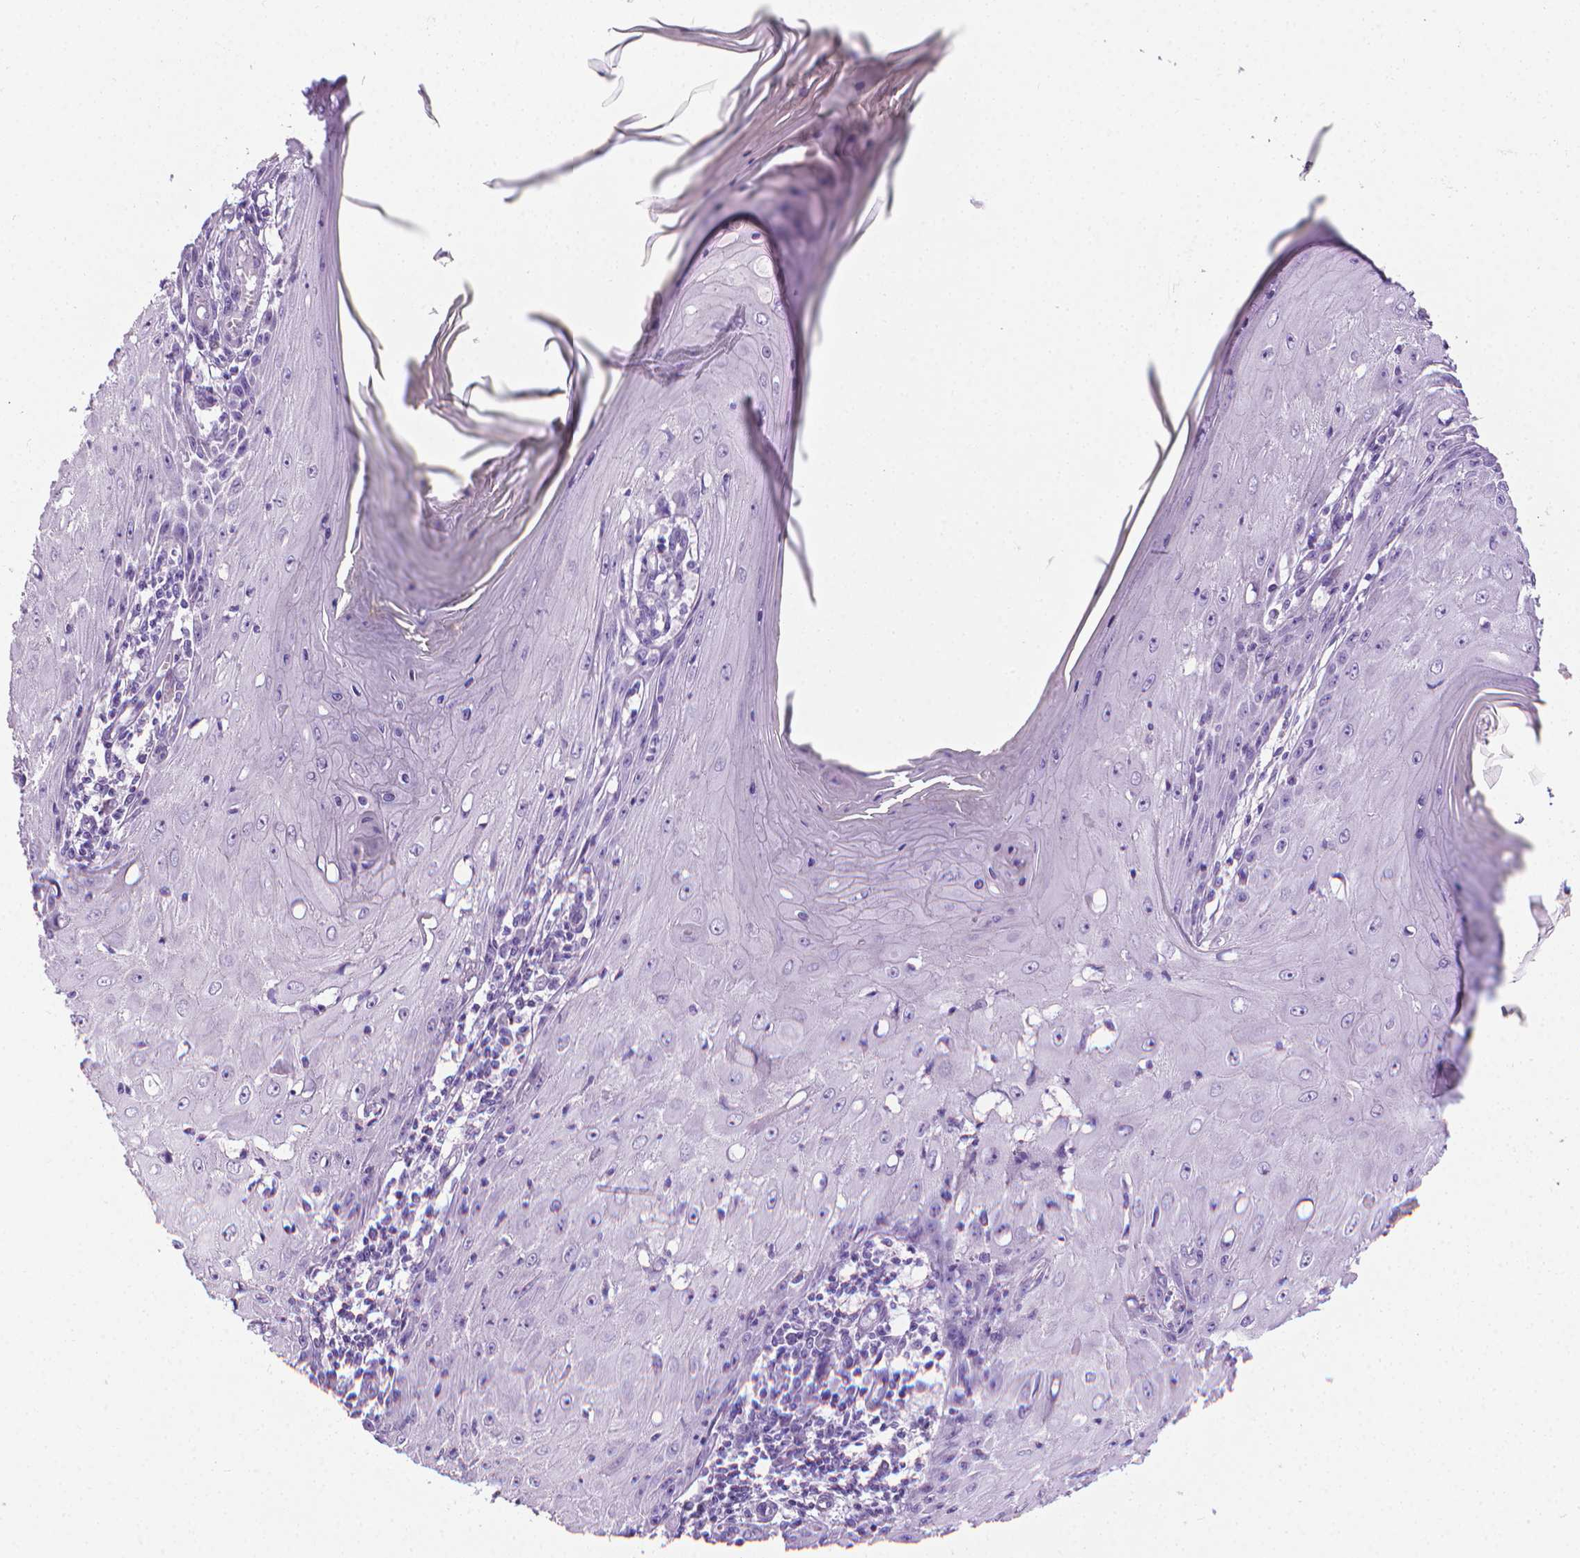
{"staining": {"intensity": "negative", "quantity": "none", "location": "none"}, "tissue": "skin cancer", "cell_type": "Tumor cells", "image_type": "cancer", "snomed": [{"axis": "morphology", "description": "Squamous cell carcinoma, NOS"}, {"axis": "topography", "description": "Skin"}], "caption": "Human squamous cell carcinoma (skin) stained for a protein using IHC shows no positivity in tumor cells.", "gene": "PNMA2", "patient": {"sex": "female", "age": 73}}